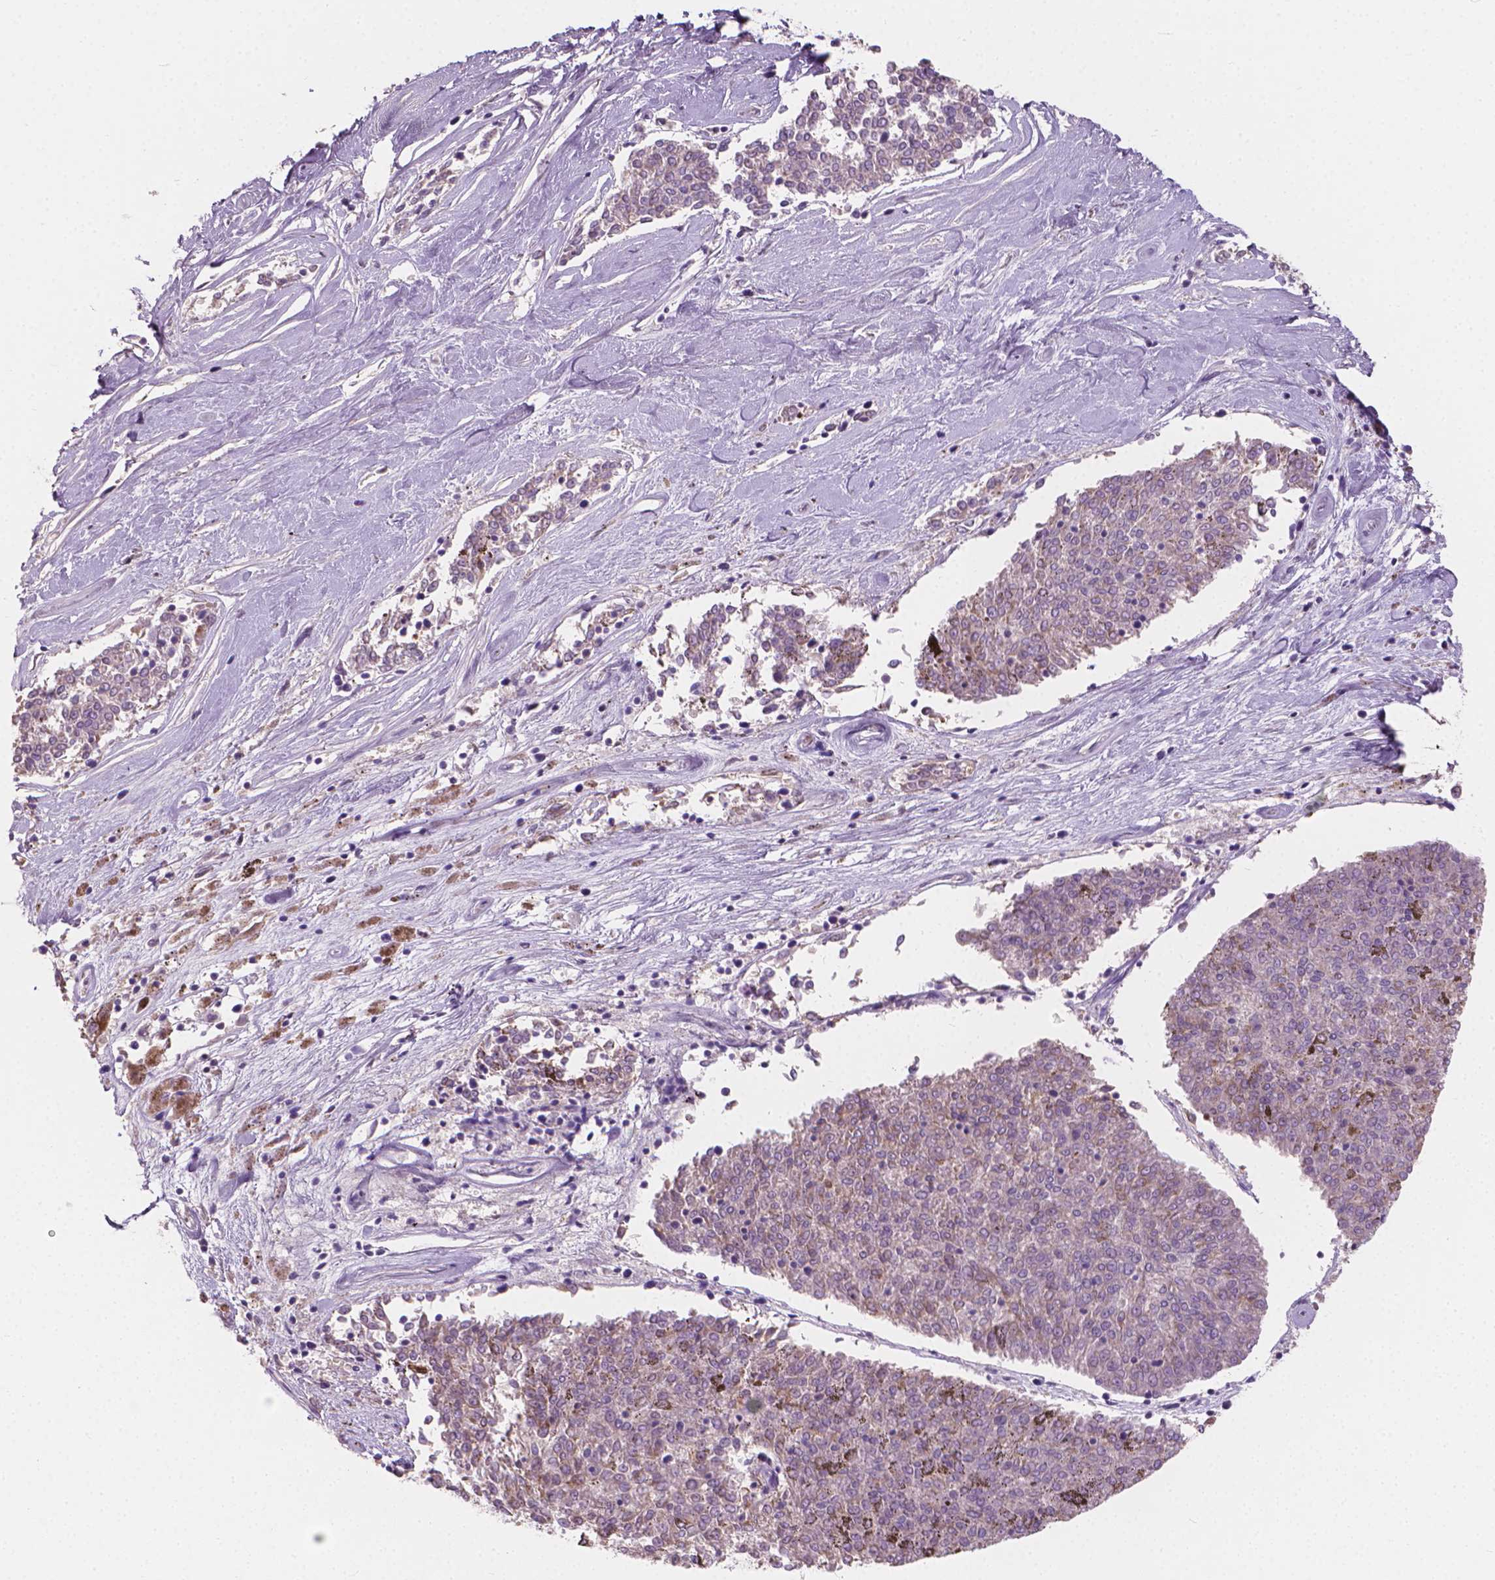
{"staining": {"intensity": "negative", "quantity": "none", "location": "none"}, "tissue": "melanoma", "cell_type": "Tumor cells", "image_type": "cancer", "snomed": [{"axis": "morphology", "description": "Malignant melanoma, NOS"}, {"axis": "topography", "description": "Skin"}], "caption": "Protein analysis of malignant melanoma demonstrates no significant positivity in tumor cells.", "gene": "CABCOCO1", "patient": {"sex": "female", "age": 72}}